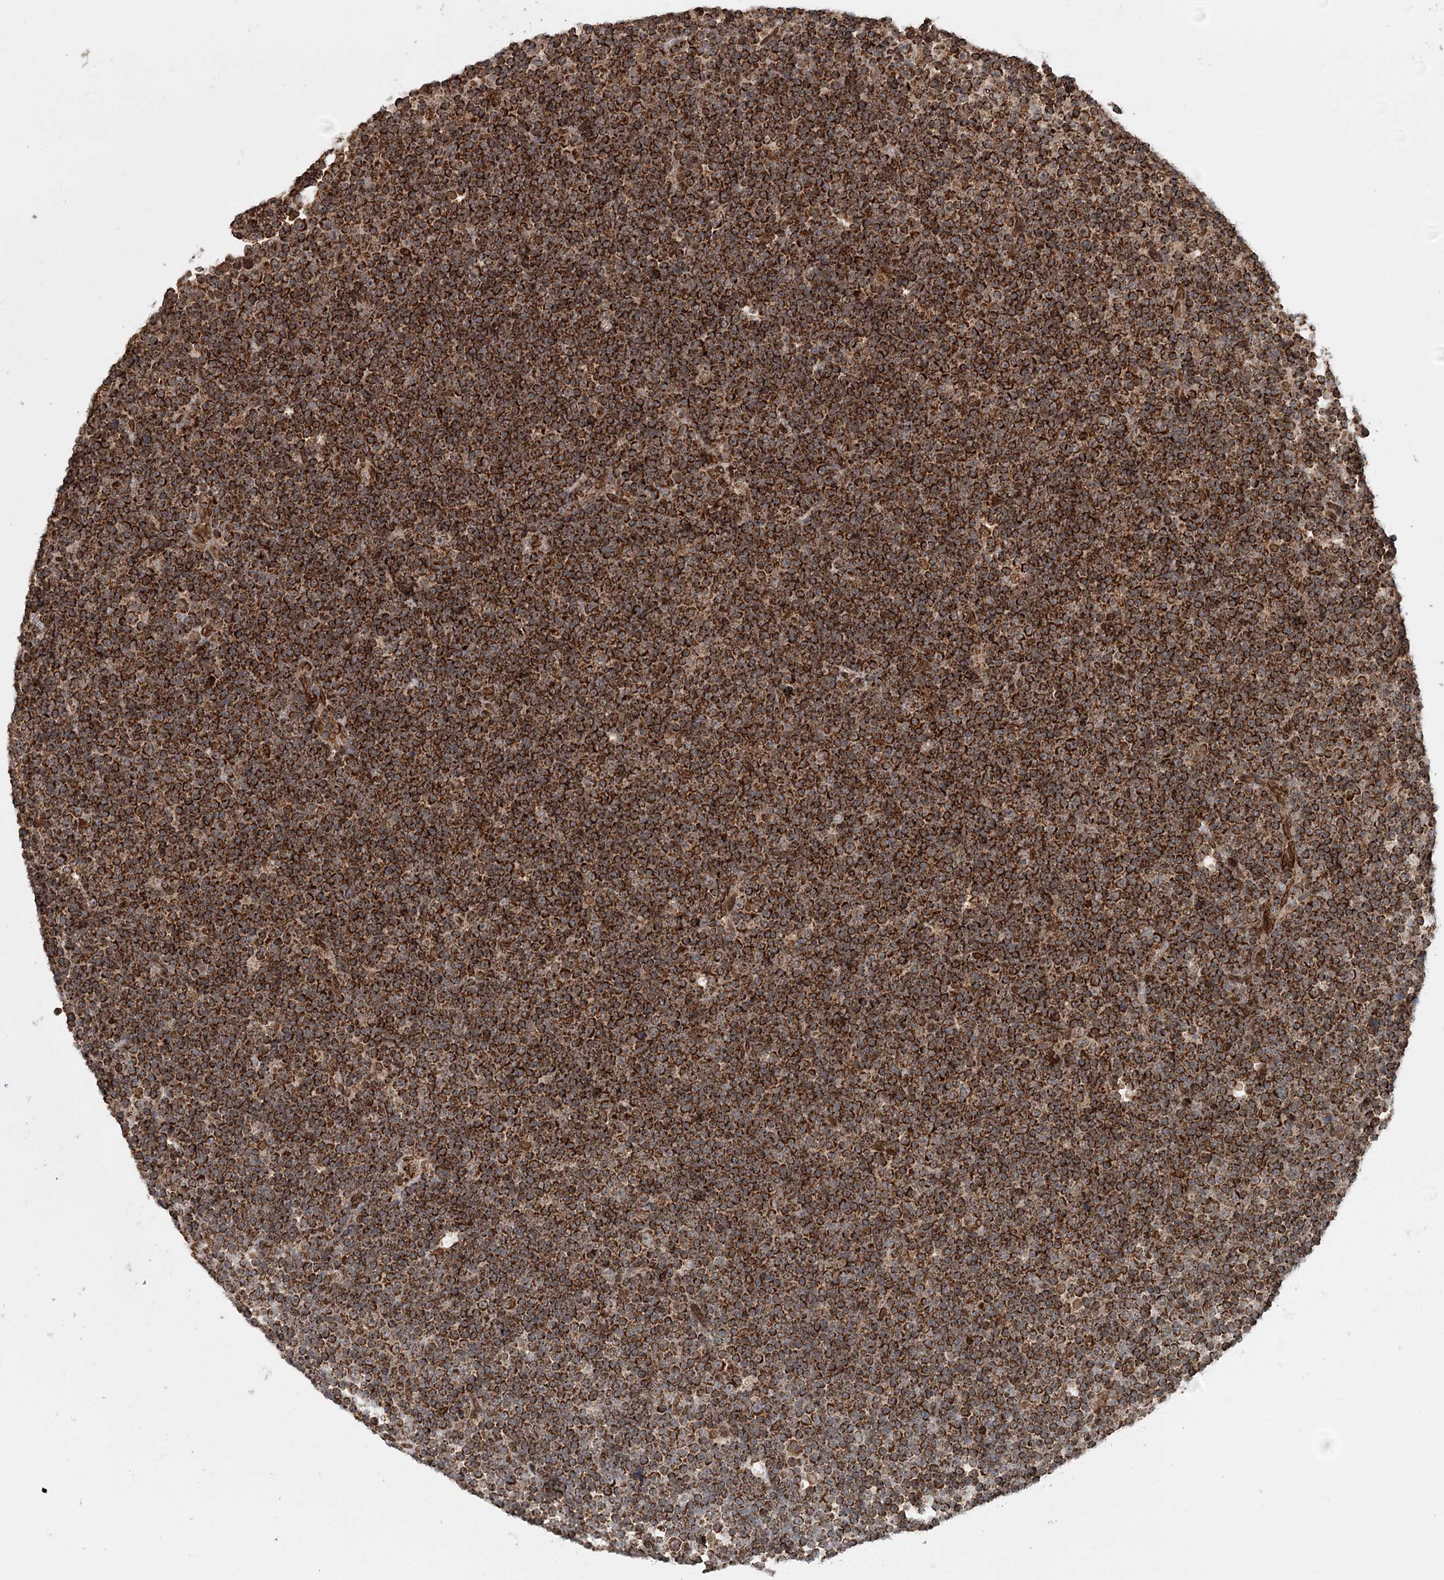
{"staining": {"intensity": "strong", "quantity": ">75%", "location": "cytoplasmic/membranous"}, "tissue": "lymphoma", "cell_type": "Tumor cells", "image_type": "cancer", "snomed": [{"axis": "morphology", "description": "Malignant lymphoma, non-Hodgkin's type, Low grade"}, {"axis": "topography", "description": "Lymph node"}], "caption": "DAB immunohistochemical staining of low-grade malignant lymphoma, non-Hodgkin's type displays strong cytoplasmic/membranous protein staining in about >75% of tumor cells.", "gene": "BCKDHA", "patient": {"sex": "female", "age": 67}}